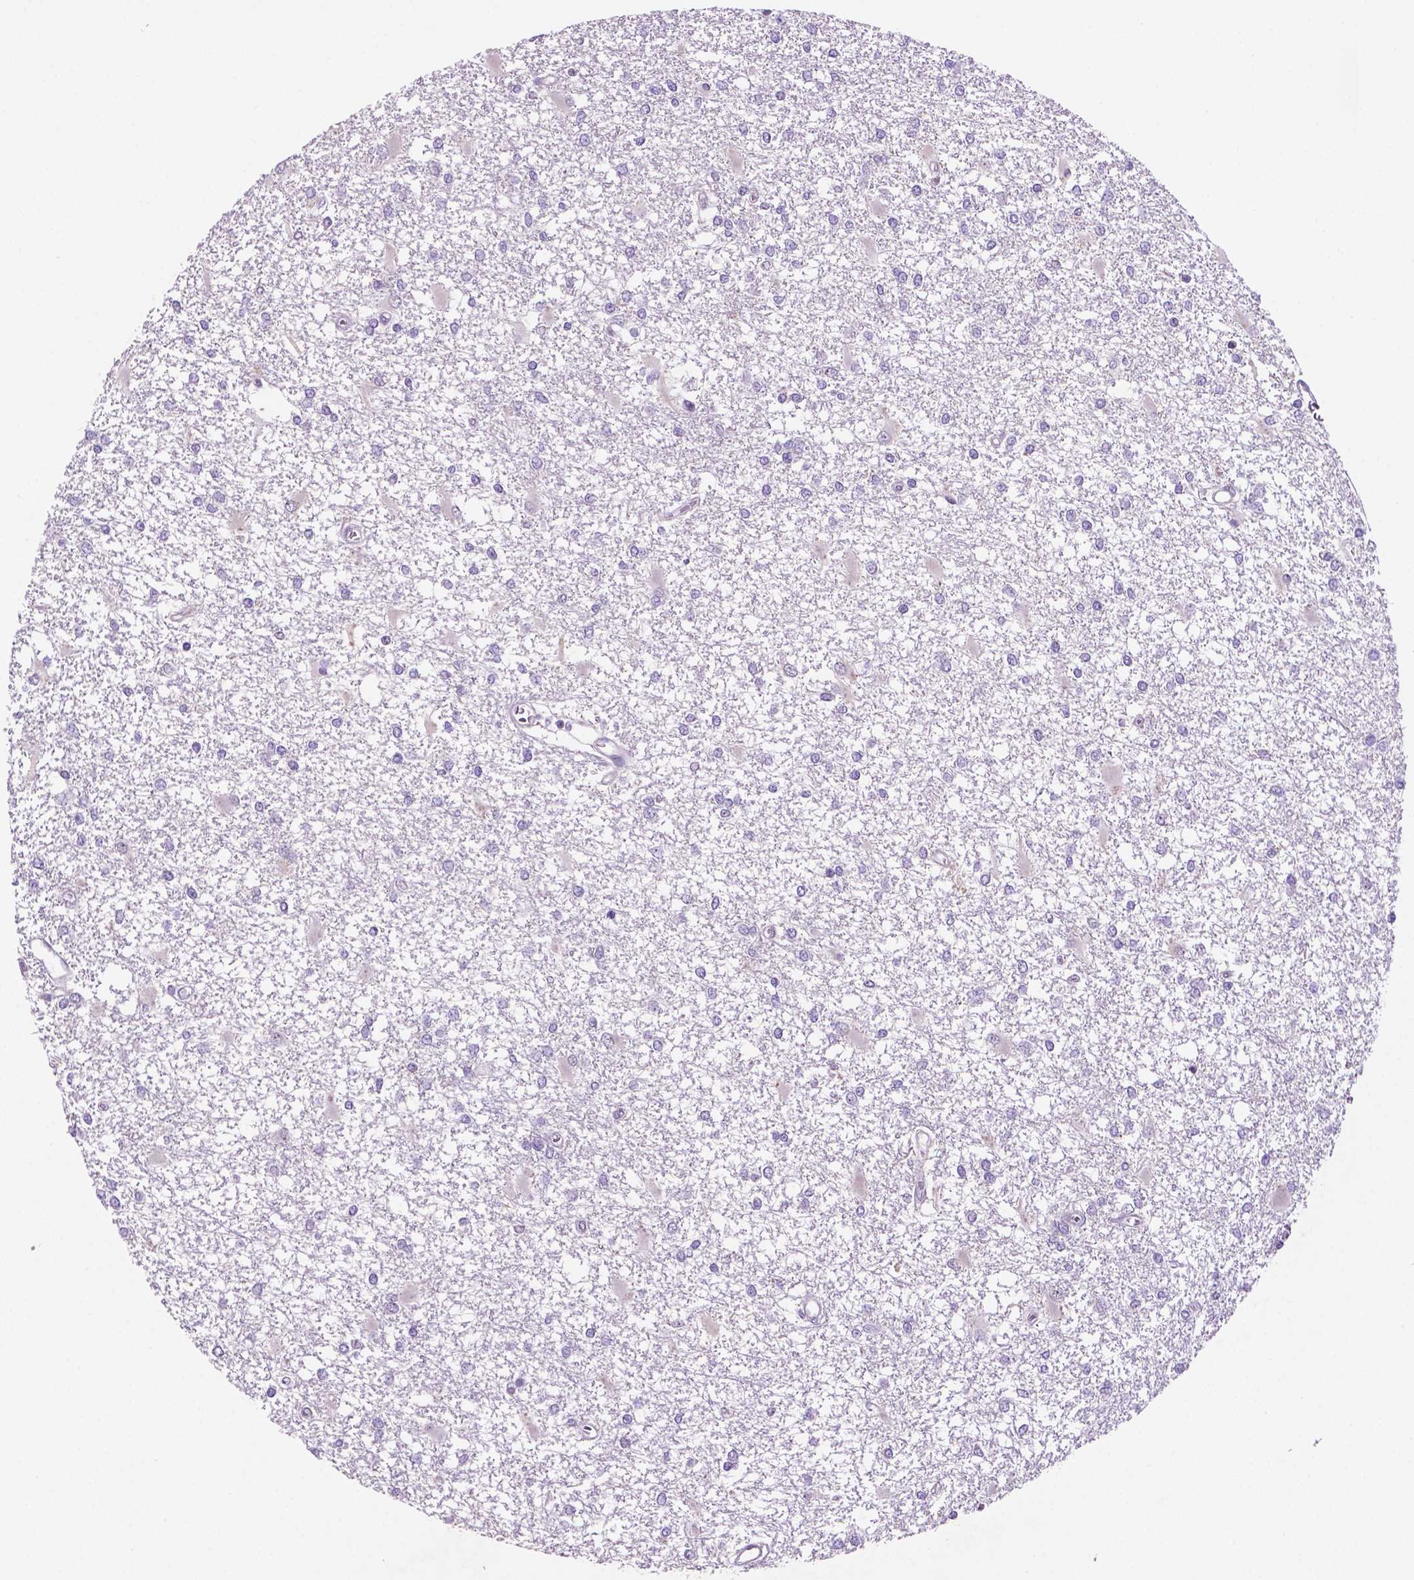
{"staining": {"intensity": "negative", "quantity": "none", "location": "none"}, "tissue": "glioma", "cell_type": "Tumor cells", "image_type": "cancer", "snomed": [{"axis": "morphology", "description": "Glioma, malignant, High grade"}, {"axis": "topography", "description": "Cerebral cortex"}], "caption": "This micrograph is of glioma stained with immunohistochemistry to label a protein in brown with the nuclei are counter-stained blue. There is no expression in tumor cells. (Brightfield microscopy of DAB (3,3'-diaminobenzidine) IHC at high magnification).", "gene": "C18orf21", "patient": {"sex": "male", "age": 79}}